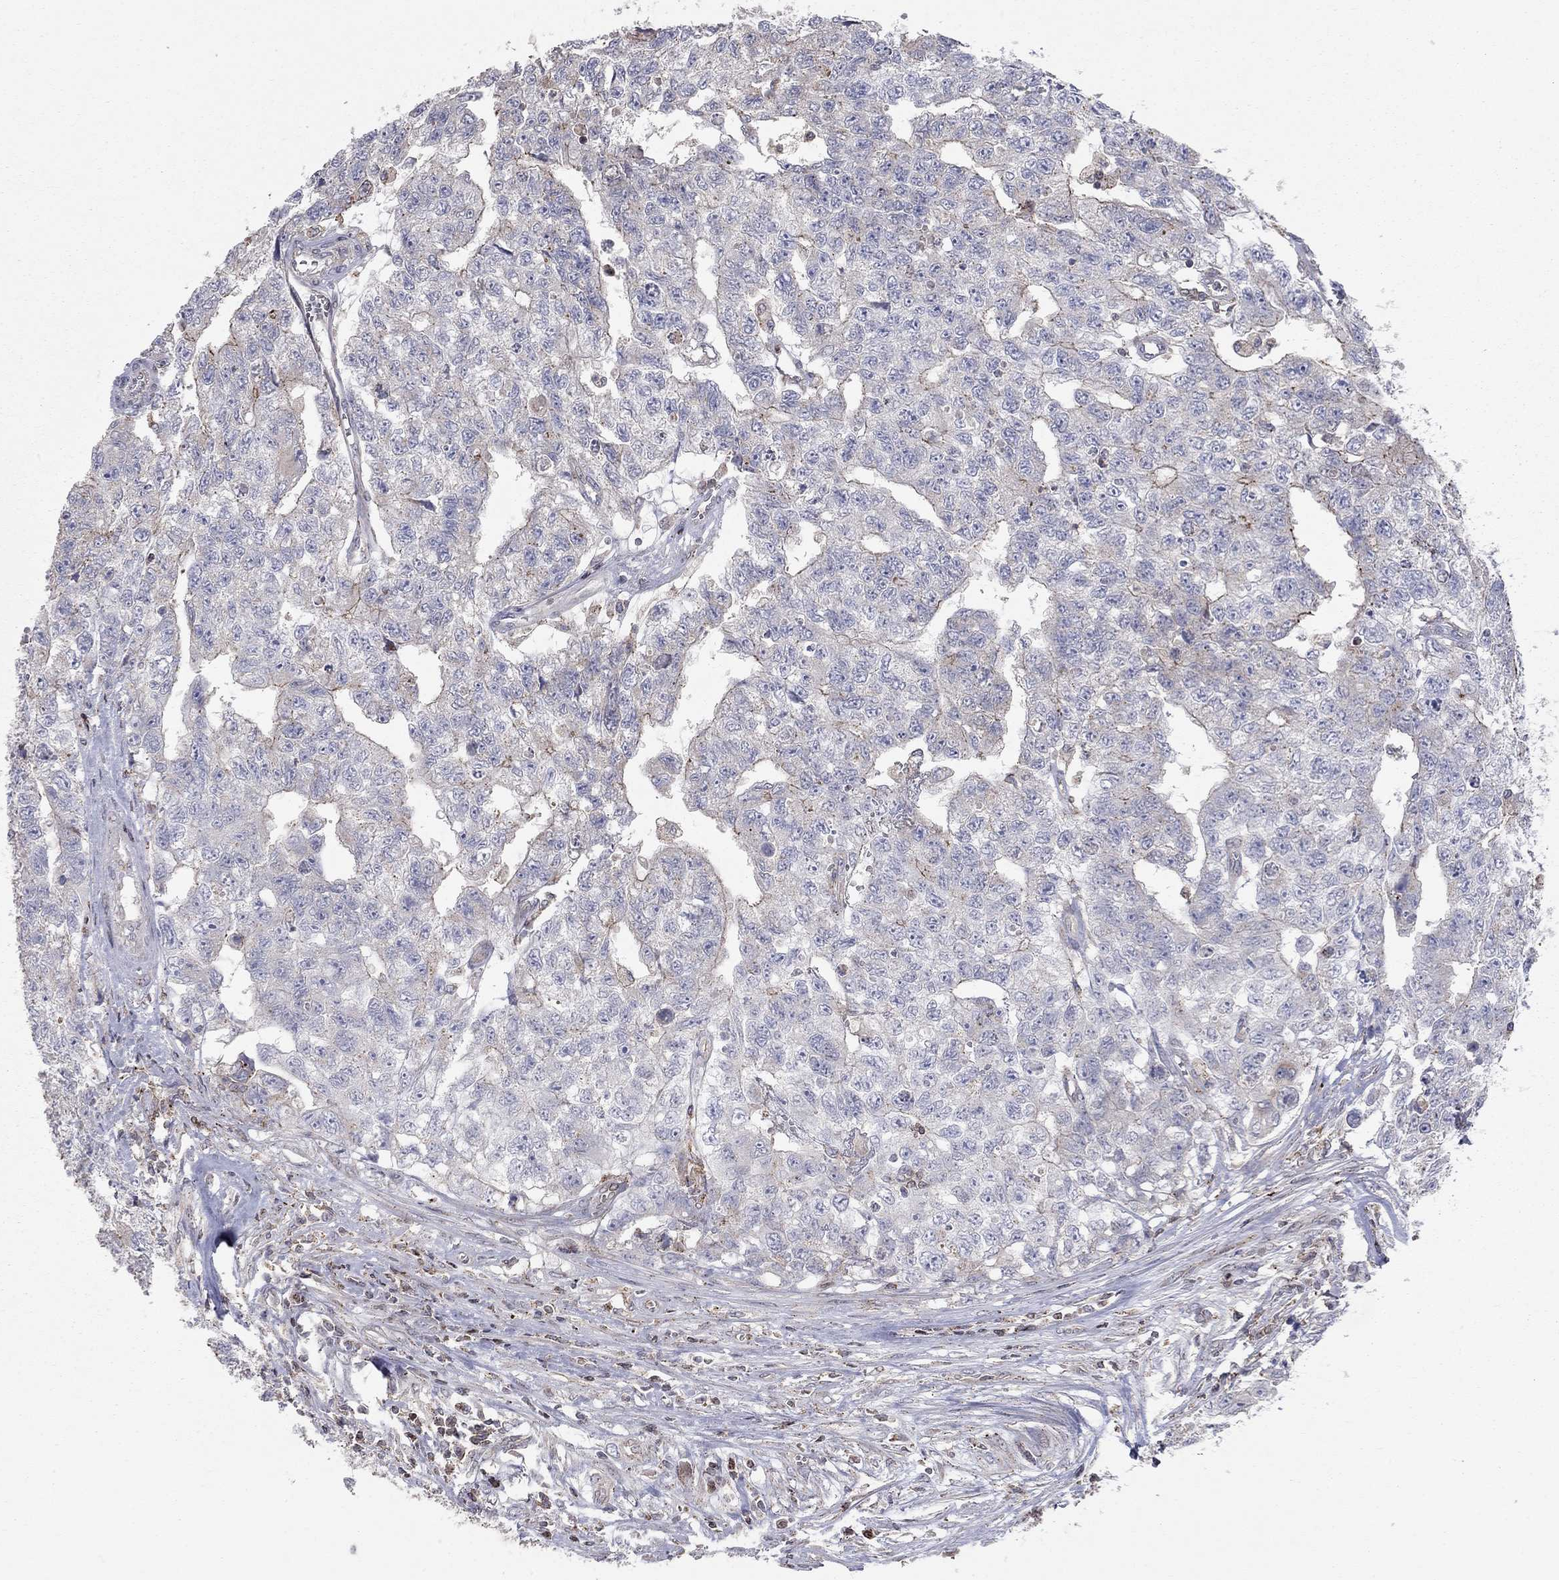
{"staining": {"intensity": "strong", "quantity": "<25%", "location": "cytoplasmic/membranous"}, "tissue": "testis cancer", "cell_type": "Tumor cells", "image_type": "cancer", "snomed": [{"axis": "morphology", "description": "Carcinoma, Embryonal, NOS"}, {"axis": "topography", "description": "Testis"}], "caption": "Embryonal carcinoma (testis) was stained to show a protein in brown. There is medium levels of strong cytoplasmic/membranous staining in approximately <25% of tumor cells.", "gene": "ERN2", "patient": {"sex": "male", "age": 24}}